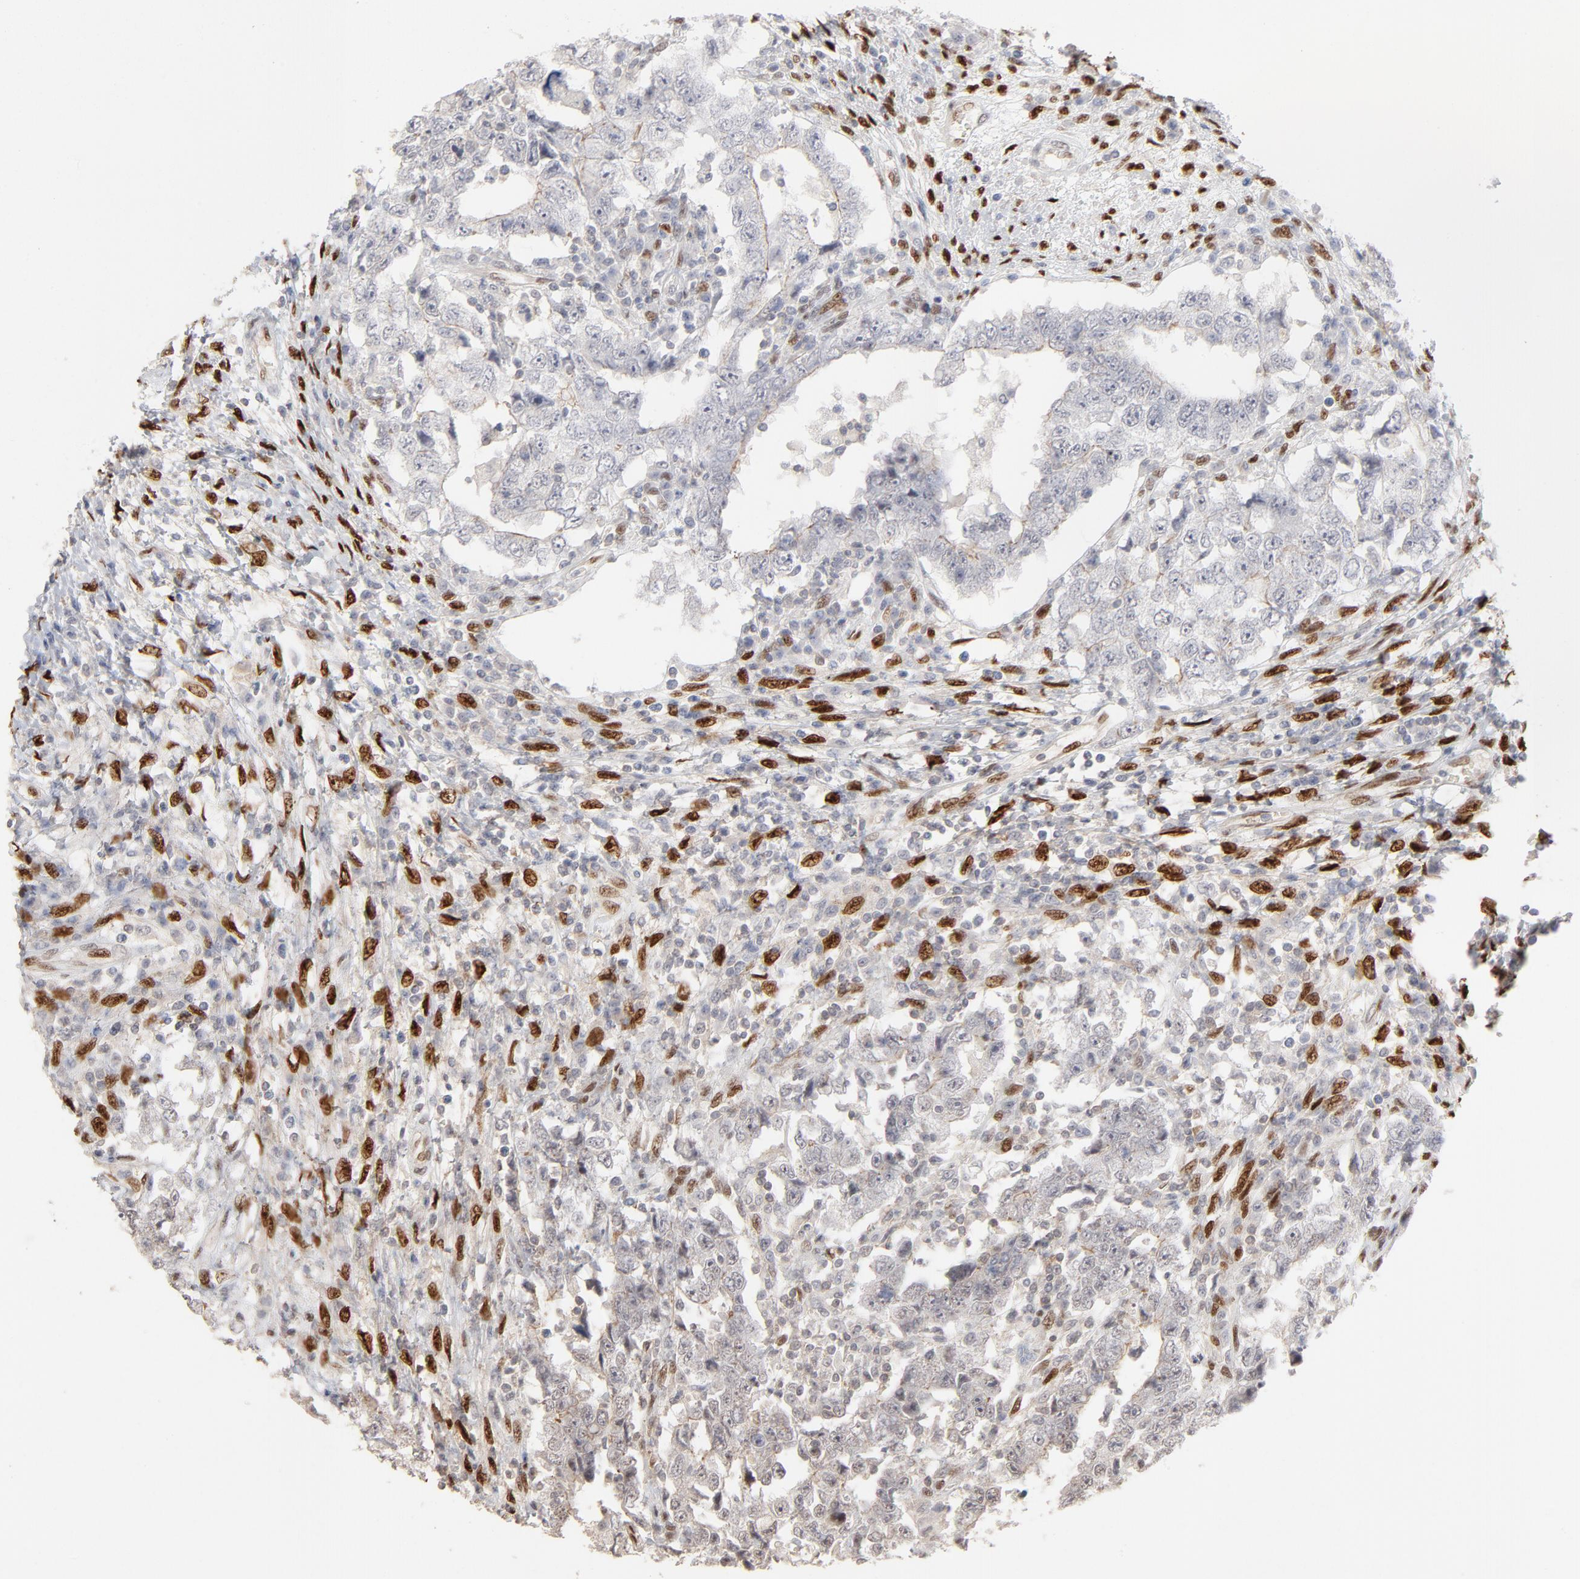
{"staining": {"intensity": "negative", "quantity": "none", "location": "none"}, "tissue": "testis cancer", "cell_type": "Tumor cells", "image_type": "cancer", "snomed": [{"axis": "morphology", "description": "Carcinoma, Embryonal, NOS"}, {"axis": "topography", "description": "Testis"}], "caption": "The immunohistochemistry (IHC) image has no significant staining in tumor cells of testis embryonal carcinoma tissue.", "gene": "NFIB", "patient": {"sex": "male", "age": 26}}